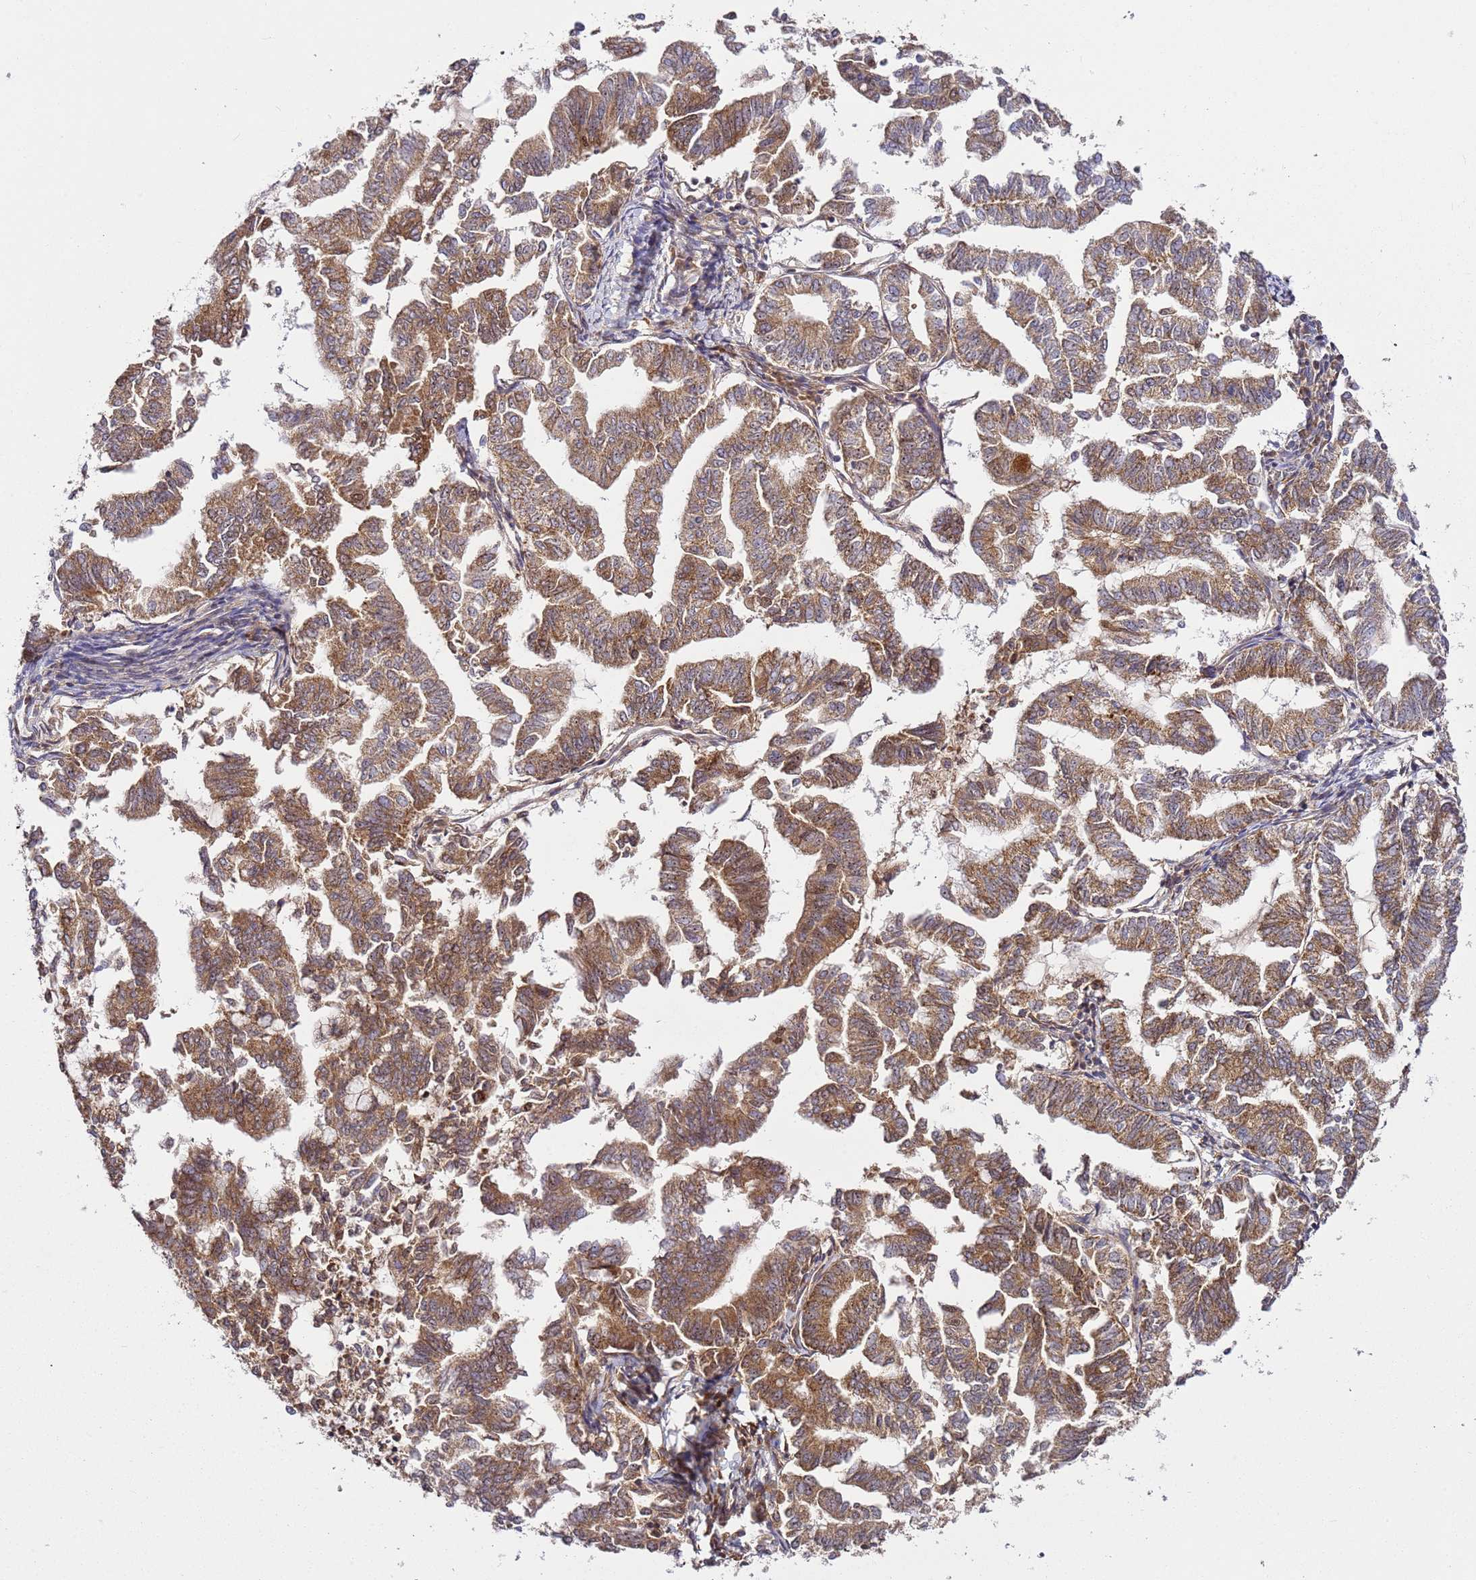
{"staining": {"intensity": "moderate", "quantity": ">75%", "location": "cytoplasmic/membranous"}, "tissue": "endometrial cancer", "cell_type": "Tumor cells", "image_type": "cancer", "snomed": [{"axis": "morphology", "description": "Adenocarcinoma, NOS"}, {"axis": "topography", "description": "Endometrium"}], "caption": "Immunohistochemical staining of endometrial cancer (adenocarcinoma) exhibits medium levels of moderate cytoplasmic/membranous expression in about >75% of tumor cells.", "gene": "RASA3", "patient": {"sex": "female", "age": 79}}